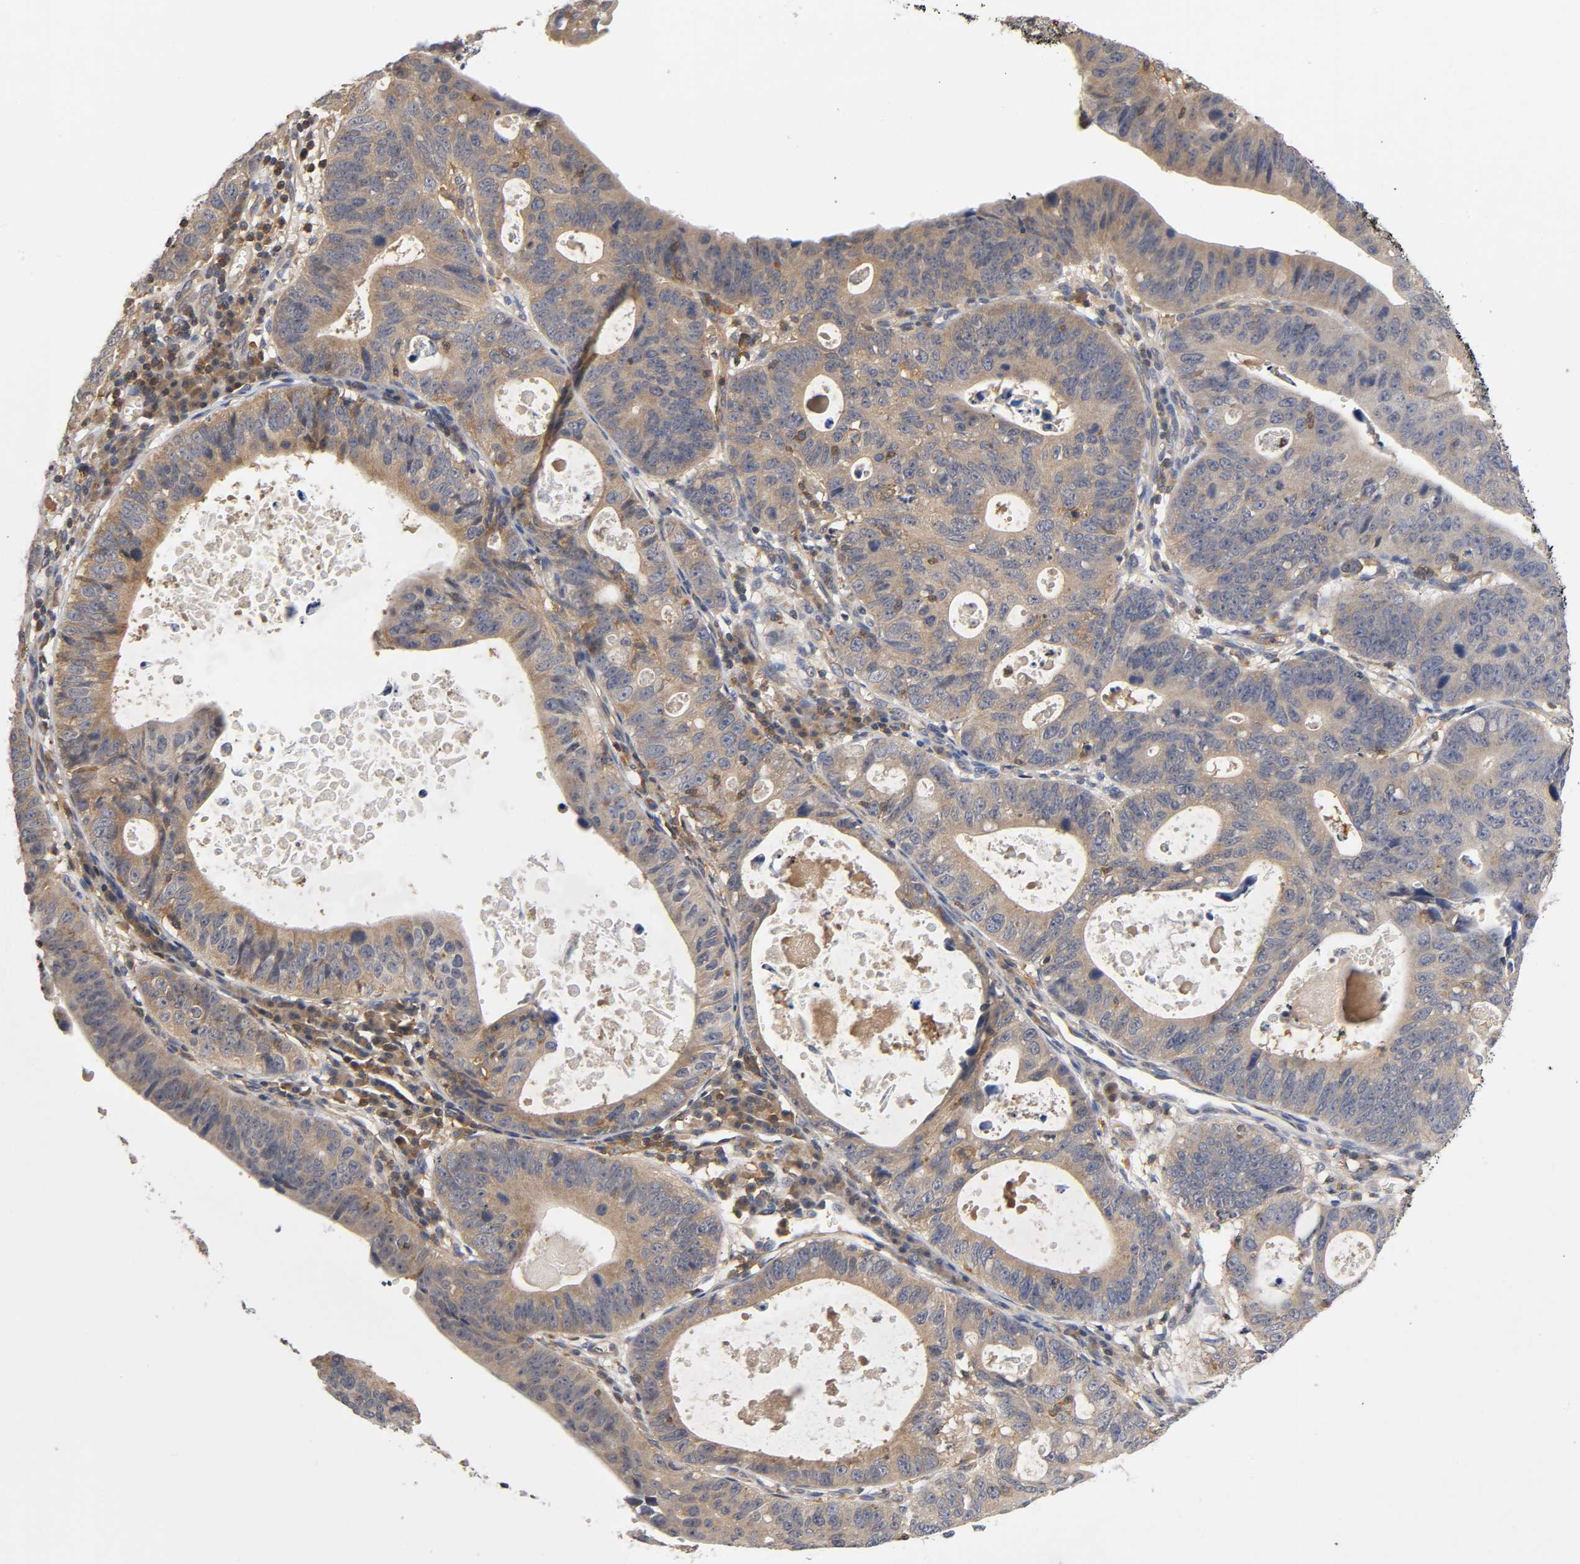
{"staining": {"intensity": "moderate", "quantity": ">75%", "location": "cytoplasmic/membranous"}, "tissue": "stomach cancer", "cell_type": "Tumor cells", "image_type": "cancer", "snomed": [{"axis": "morphology", "description": "Adenocarcinoma, NOS"}, {"axis": "topography", "description": "Stomach"}], "caption": "Stomach adenocarcinoma tissue demonstrates moderate cytoplasmic/membranous staining in about >75% of tumor cells", "gene": "ACTR2", "patient": {"sex": "male", "age": 59}}